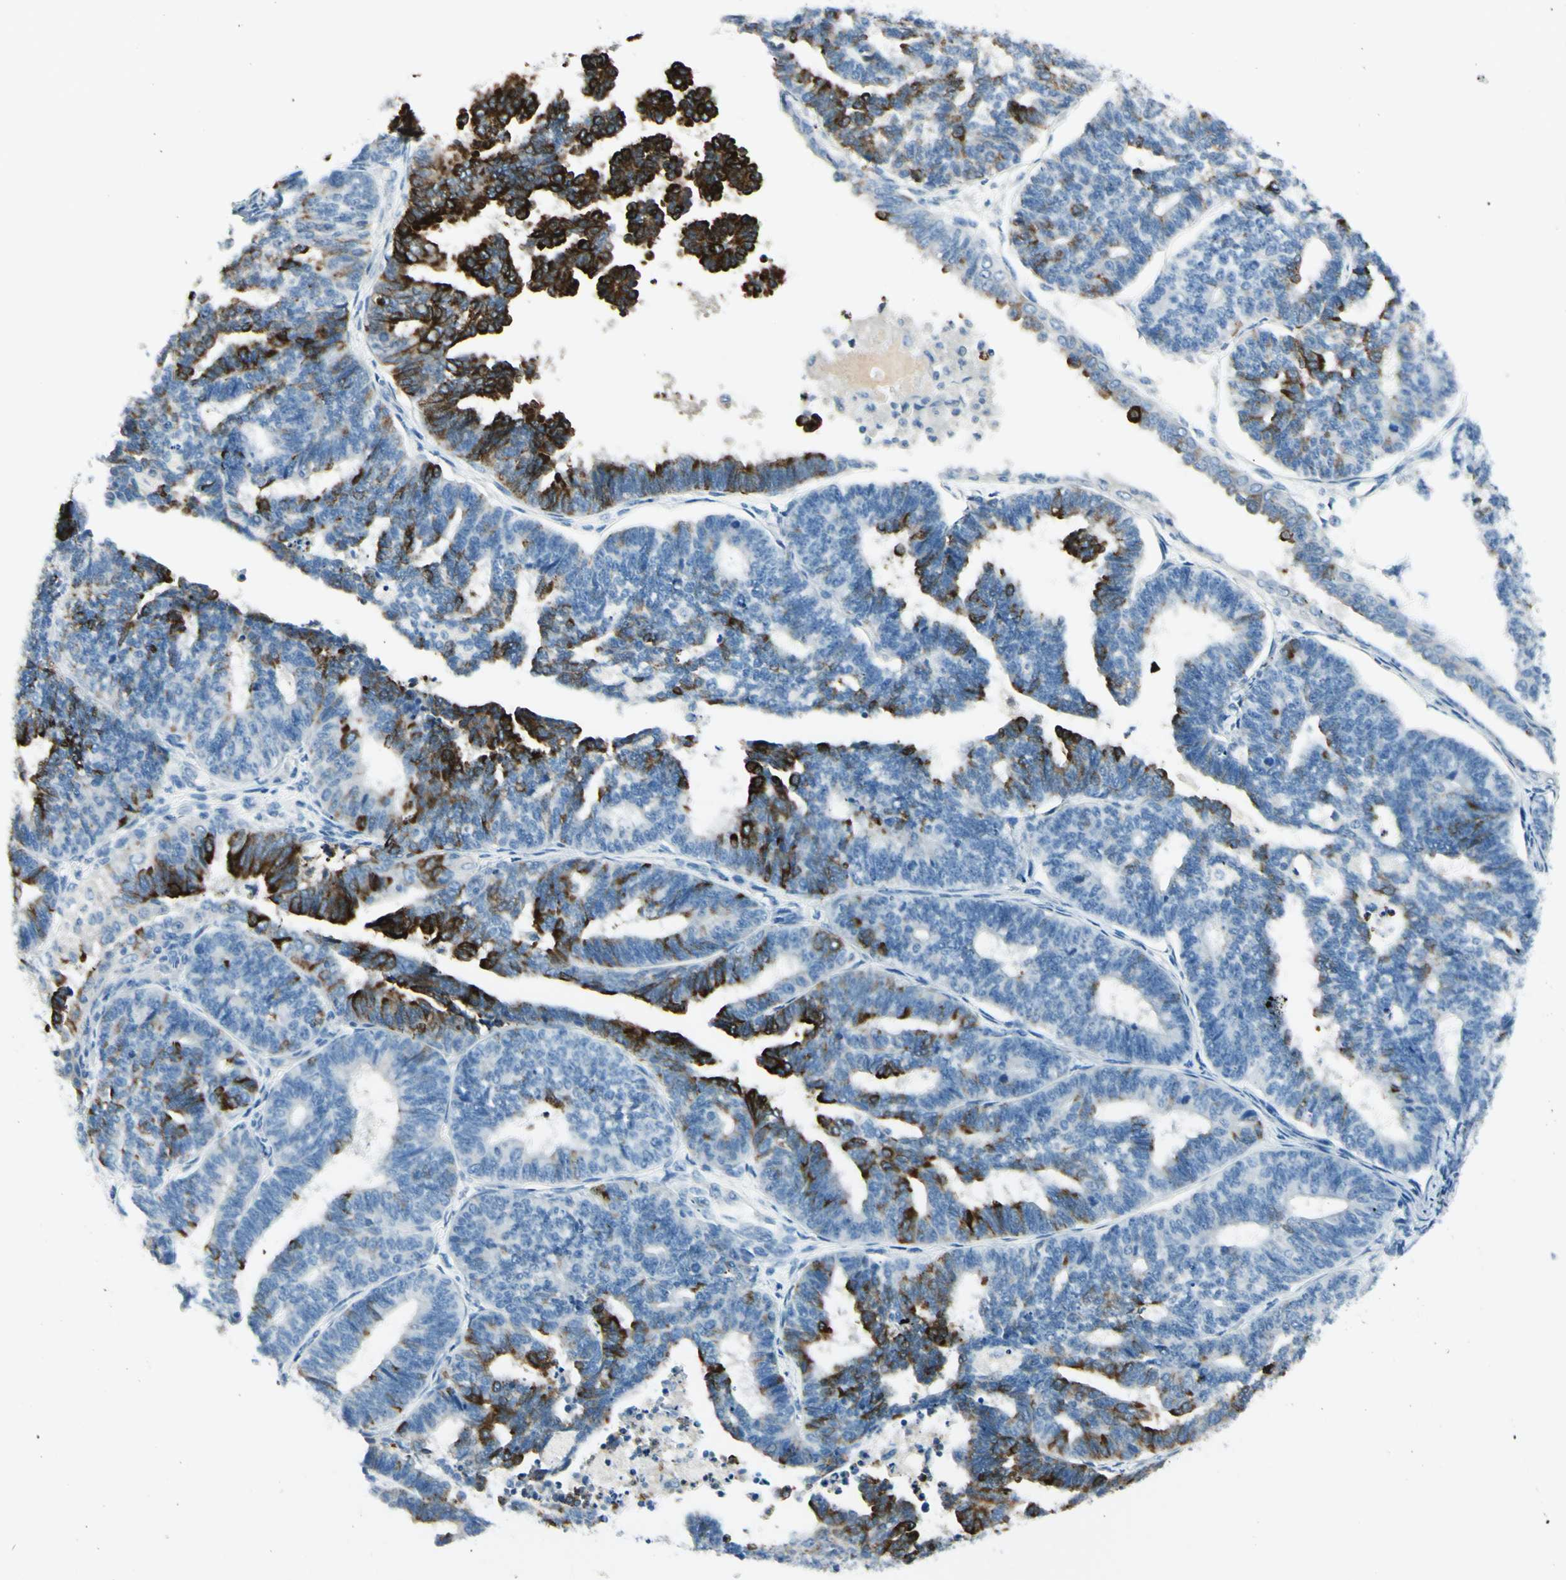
{"staining": {"intensity": "strong", "quantity": "<25%", "location": "cytoplasmic/membranous"}, "tissue": "endometrial cancer", "cell_type": "Tumor cells", "image_type": "cancer", "snomed": [{"axis": "morphology", "description": "Adenocarcinoma, NOS"}, {"axis": "topography", "description": "Endometrium"}], "caption": "About <25% of tumor cells in endometrial cancer exhibit strong cytoplasmic/membranous protein staining as visualized by brown immunohistochemical staining.", "gene": "DLG4", "patient": {"sex": "female", "age": 70}}